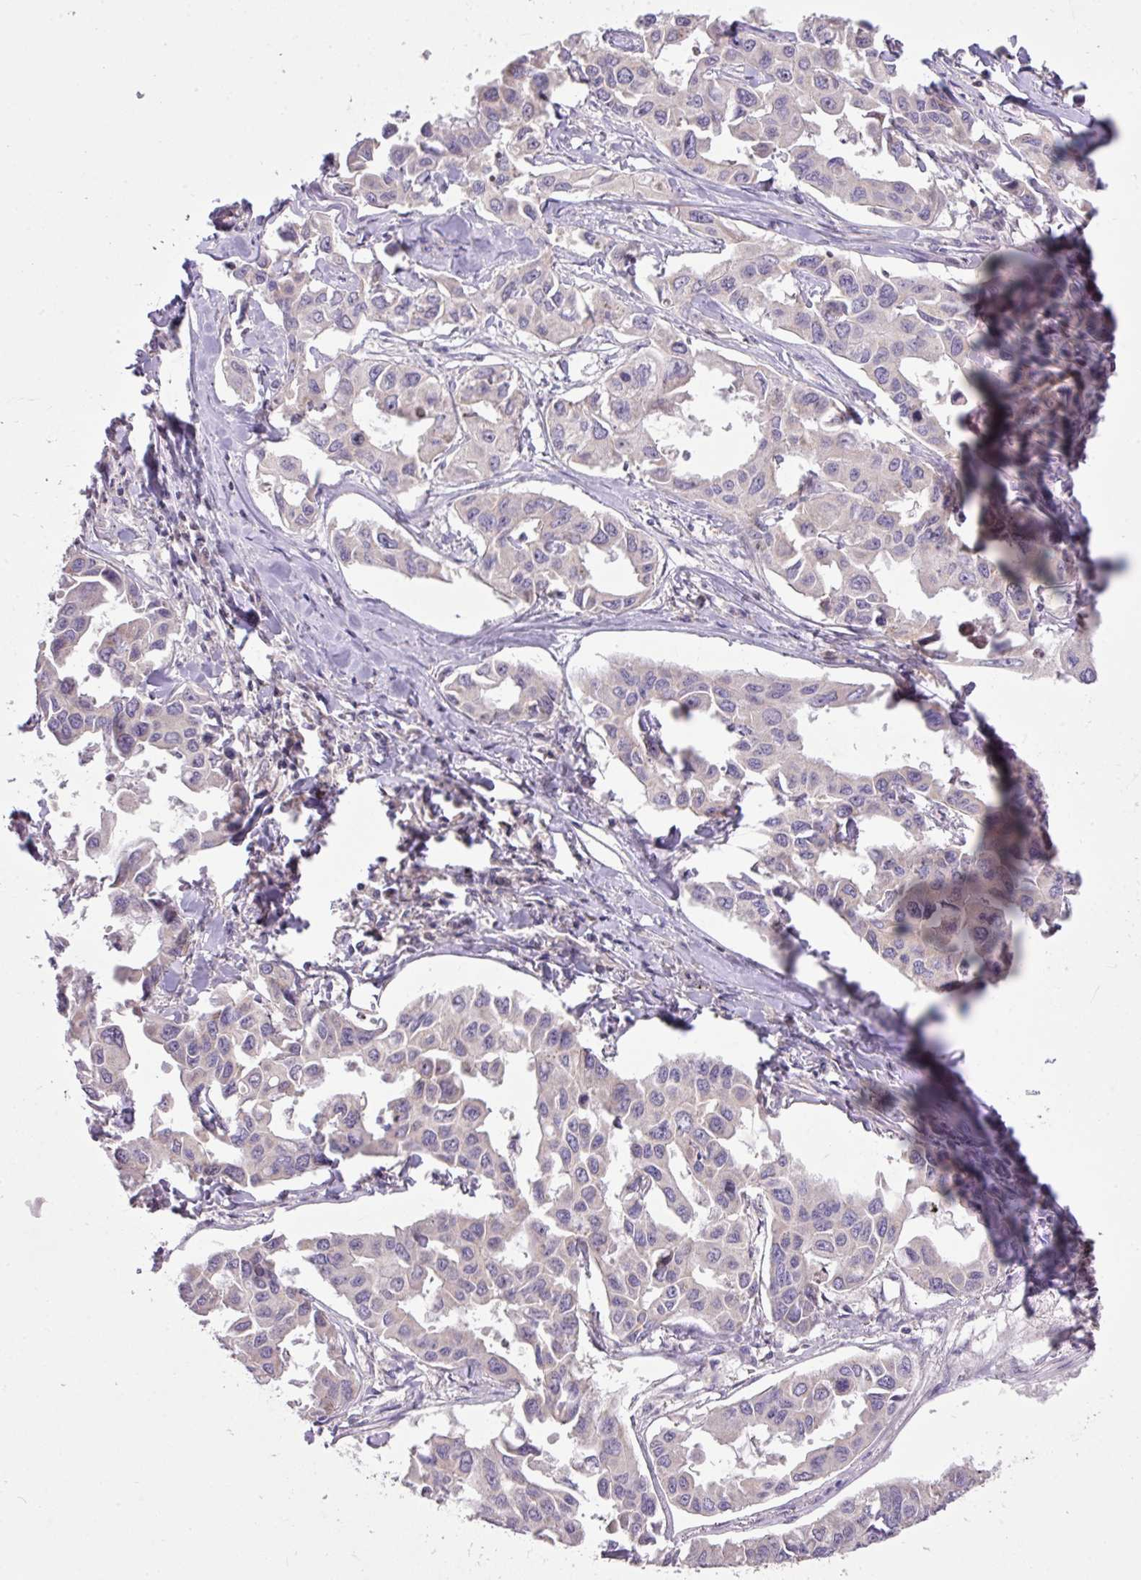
{"staining": {"intensity": "negative", "quantity": "none", "location": "none"}, "tissue": "lung cancer", "cell_type": "Tumor cells", "image_type": "cancer", "snomed": [{"axis": "morphology", "description": "Adenocarcinoma, NOS"}, {"axis": "topography", "description": "Lung"}], "caption": "High magnification brightfield microscopy of lung cancer stained with DAB (brown) and counterstained with hematoxylin (blue): tumor cells show no significant expression.", "gene": "ZNF394", "patient": {"sex": "male", "age": 64}}